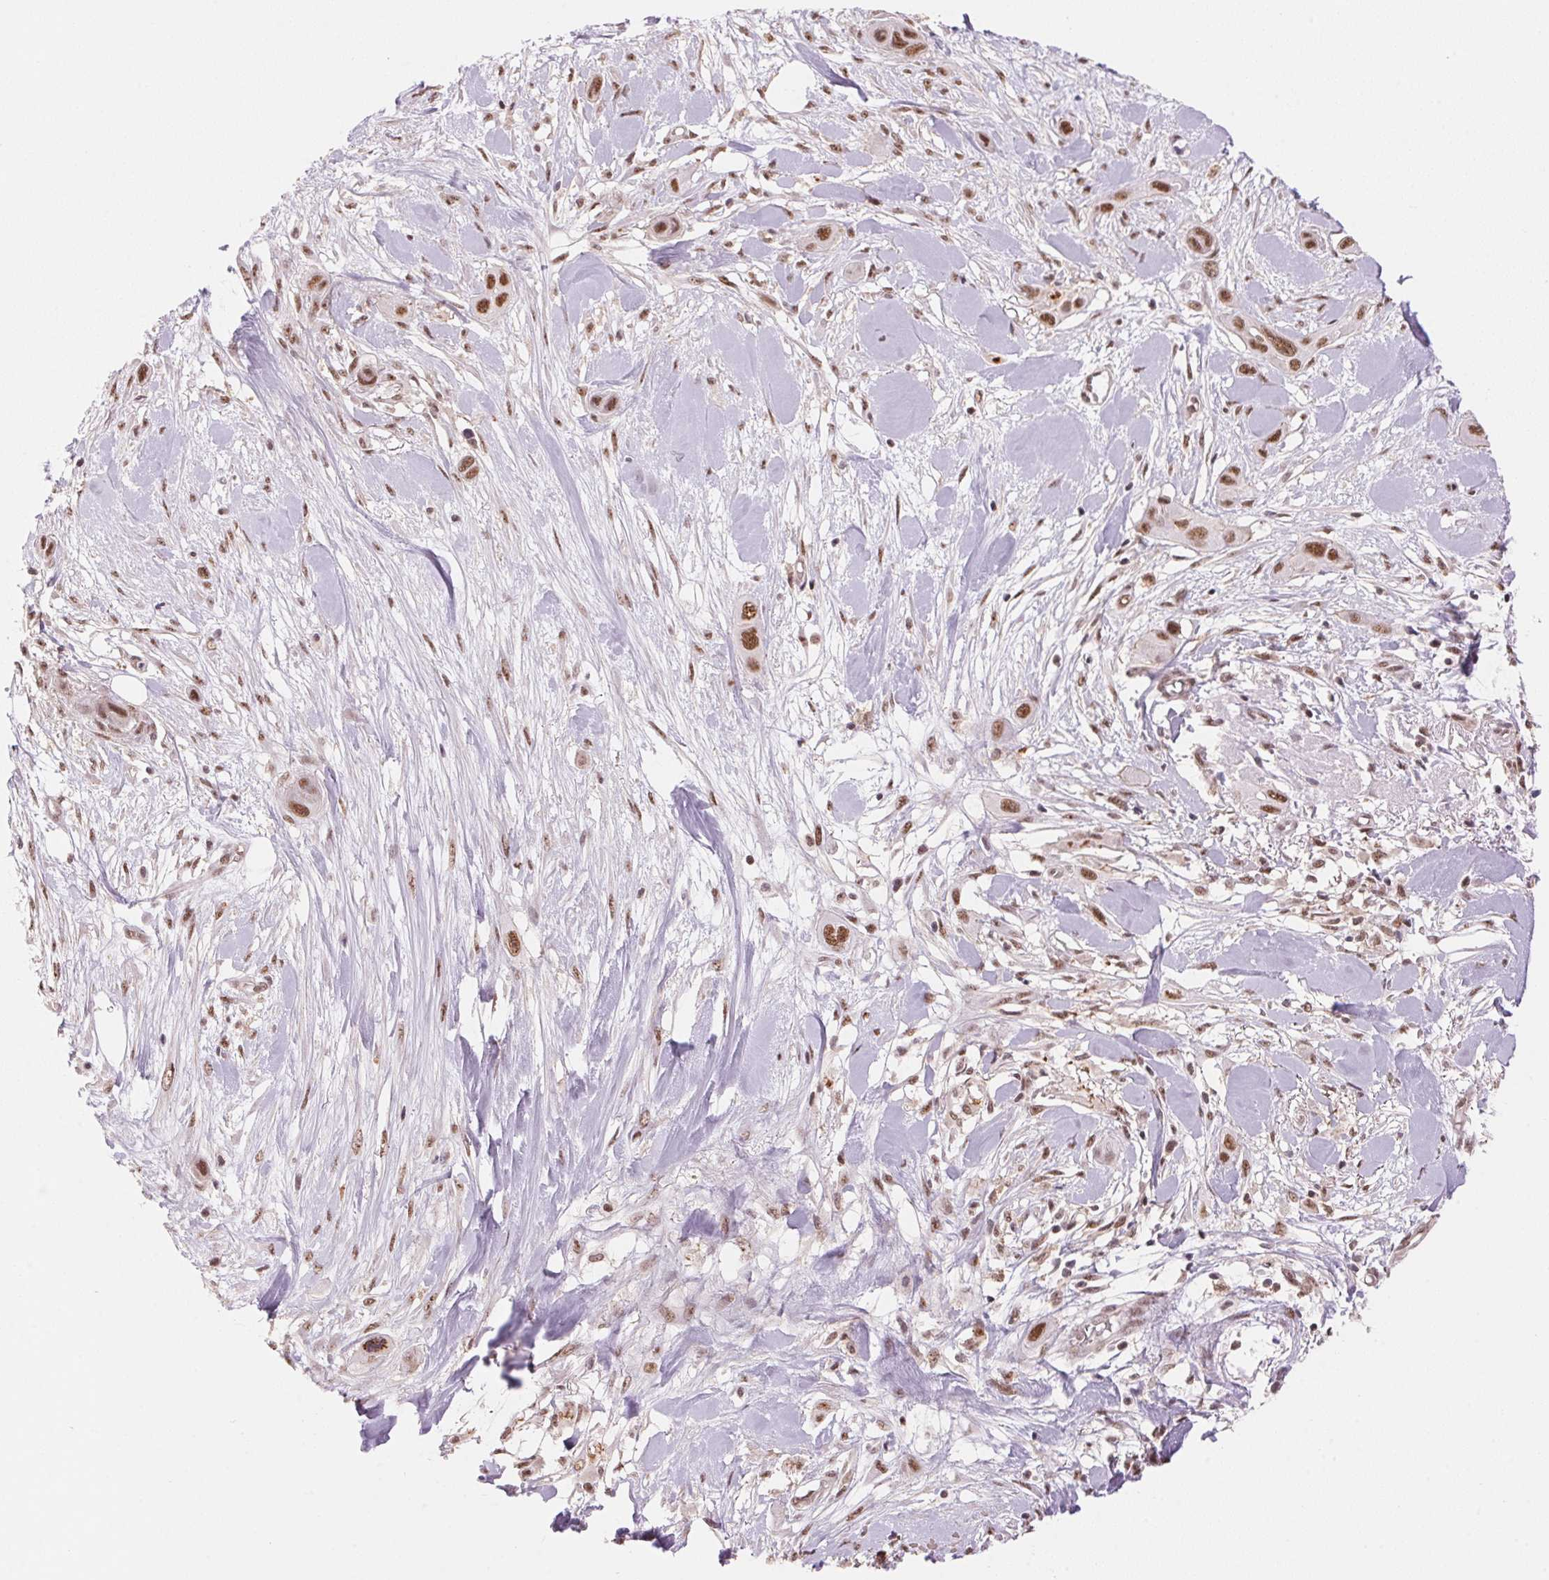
{"staining": {"intensity": "moderate", "quantity": ">75%", "location": "nuclear"}, "tissue": "skin cancer", "cell_type": "Tumor cells", "image_type": "cancer", "snomed": [{"axis": "morphology", "description": "Squamous cell carcinoma, NOS"}, {"axis": "topography", "description": "Skin"}], "caption": "Immunohistochemistry image of neoplastic tissue: human skin cancer stained using immunohistochemistry (IHC) reveals medium levels of moderate protein expression localized specifically in the nuclear of tumor cells, appearing as a nuclear brown color.", "gene": "HNRNPDL", "patient": {"sex": "male", "age": 79}}